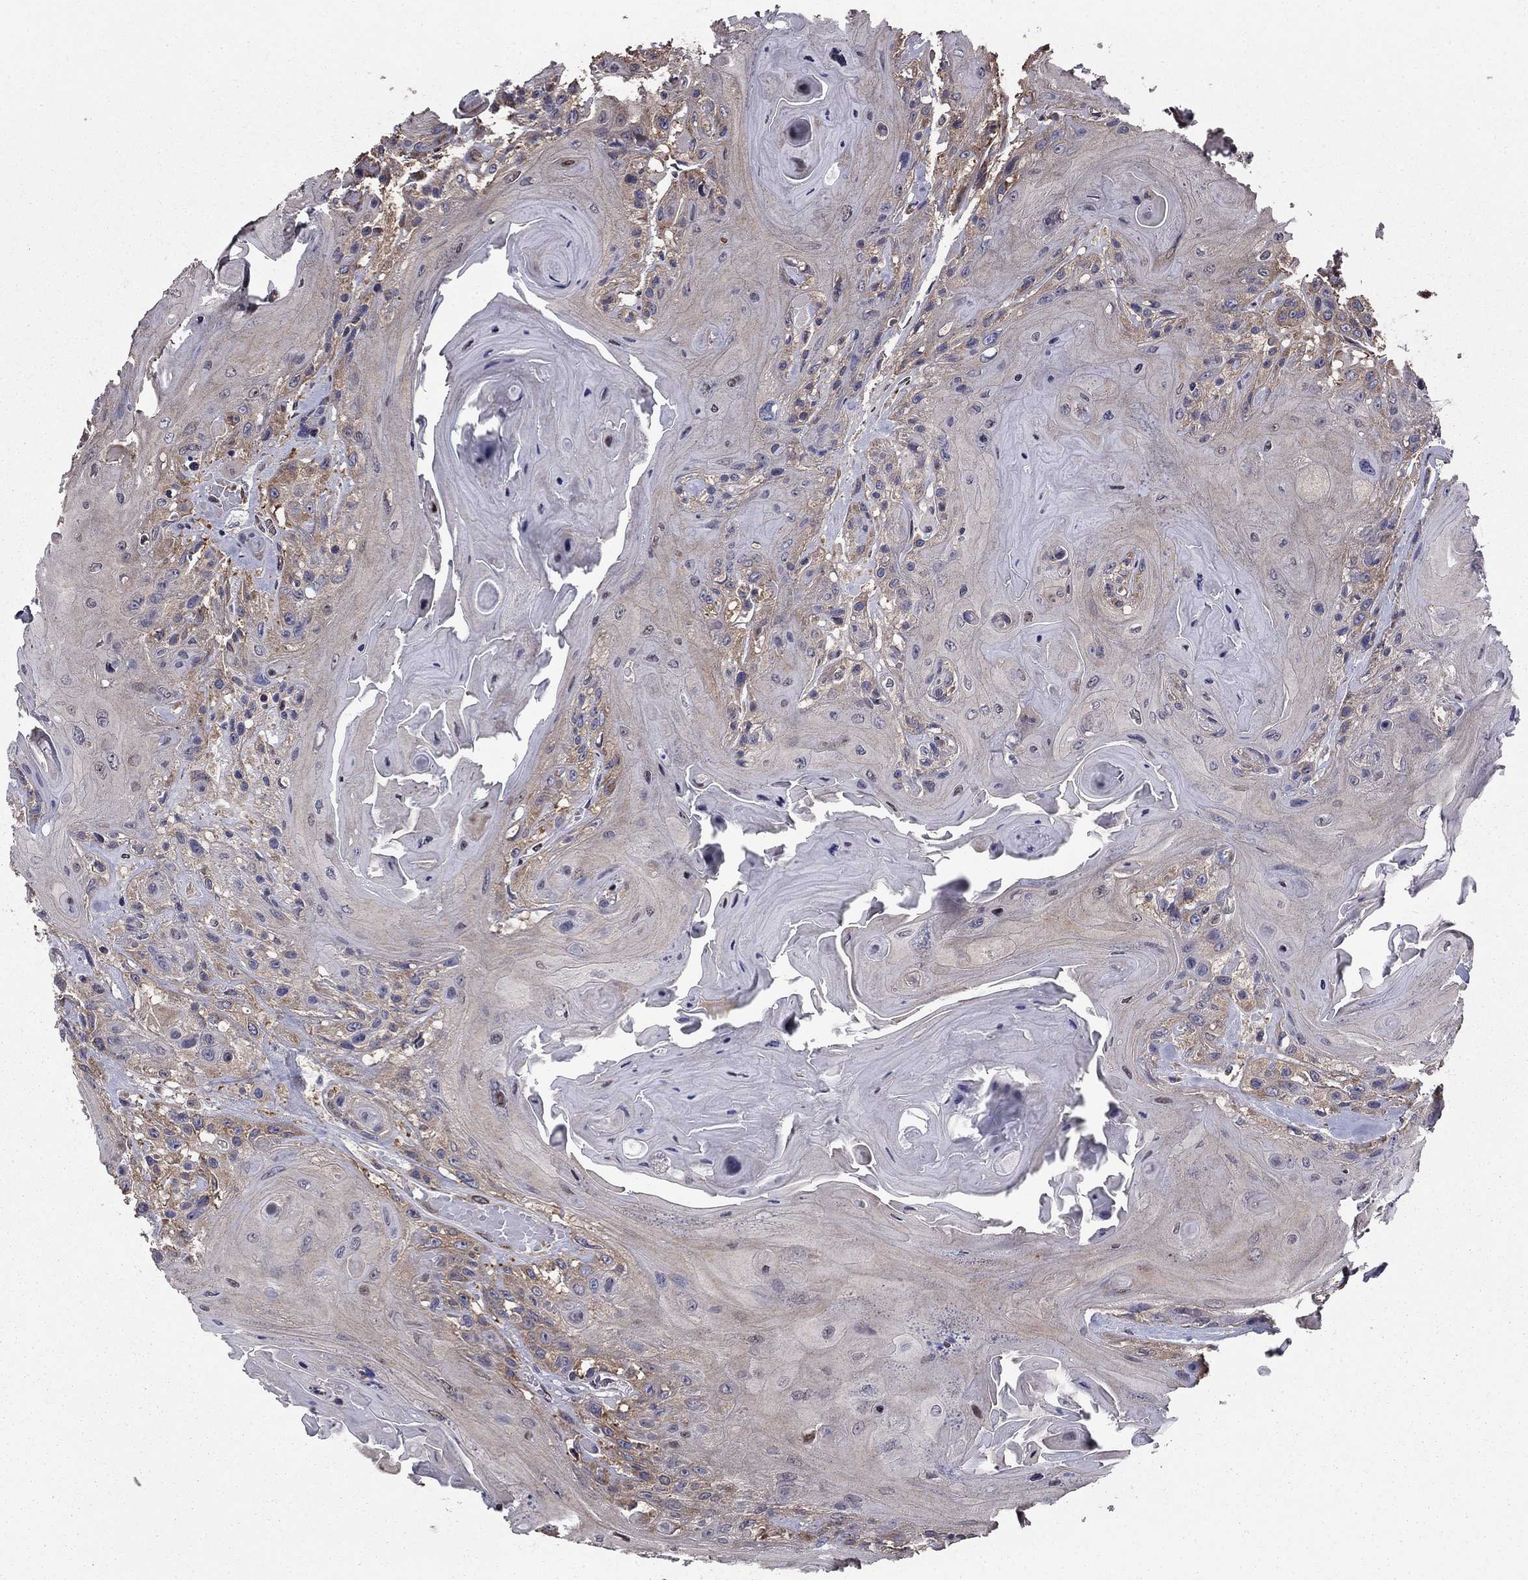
{"staining": {"intensity": "negative", "quantity": "none", "location": "none"}, "tissue": "head and neck cancer", "cell_type": "Tumor cells", "image_type": "cancer", "snomed": [{"axis": "morphology", "description": "Squamous cell carcinoma, NOS"}, {"axis": "topography", "description": "Head-Neck"}], "caption": "The histopathology image exhibits no staining of tumor cells in squamous cell carcinoma (head and neck).", "gene": "NKIRAS1", "patient": {"sex": "female", "age": 59}}